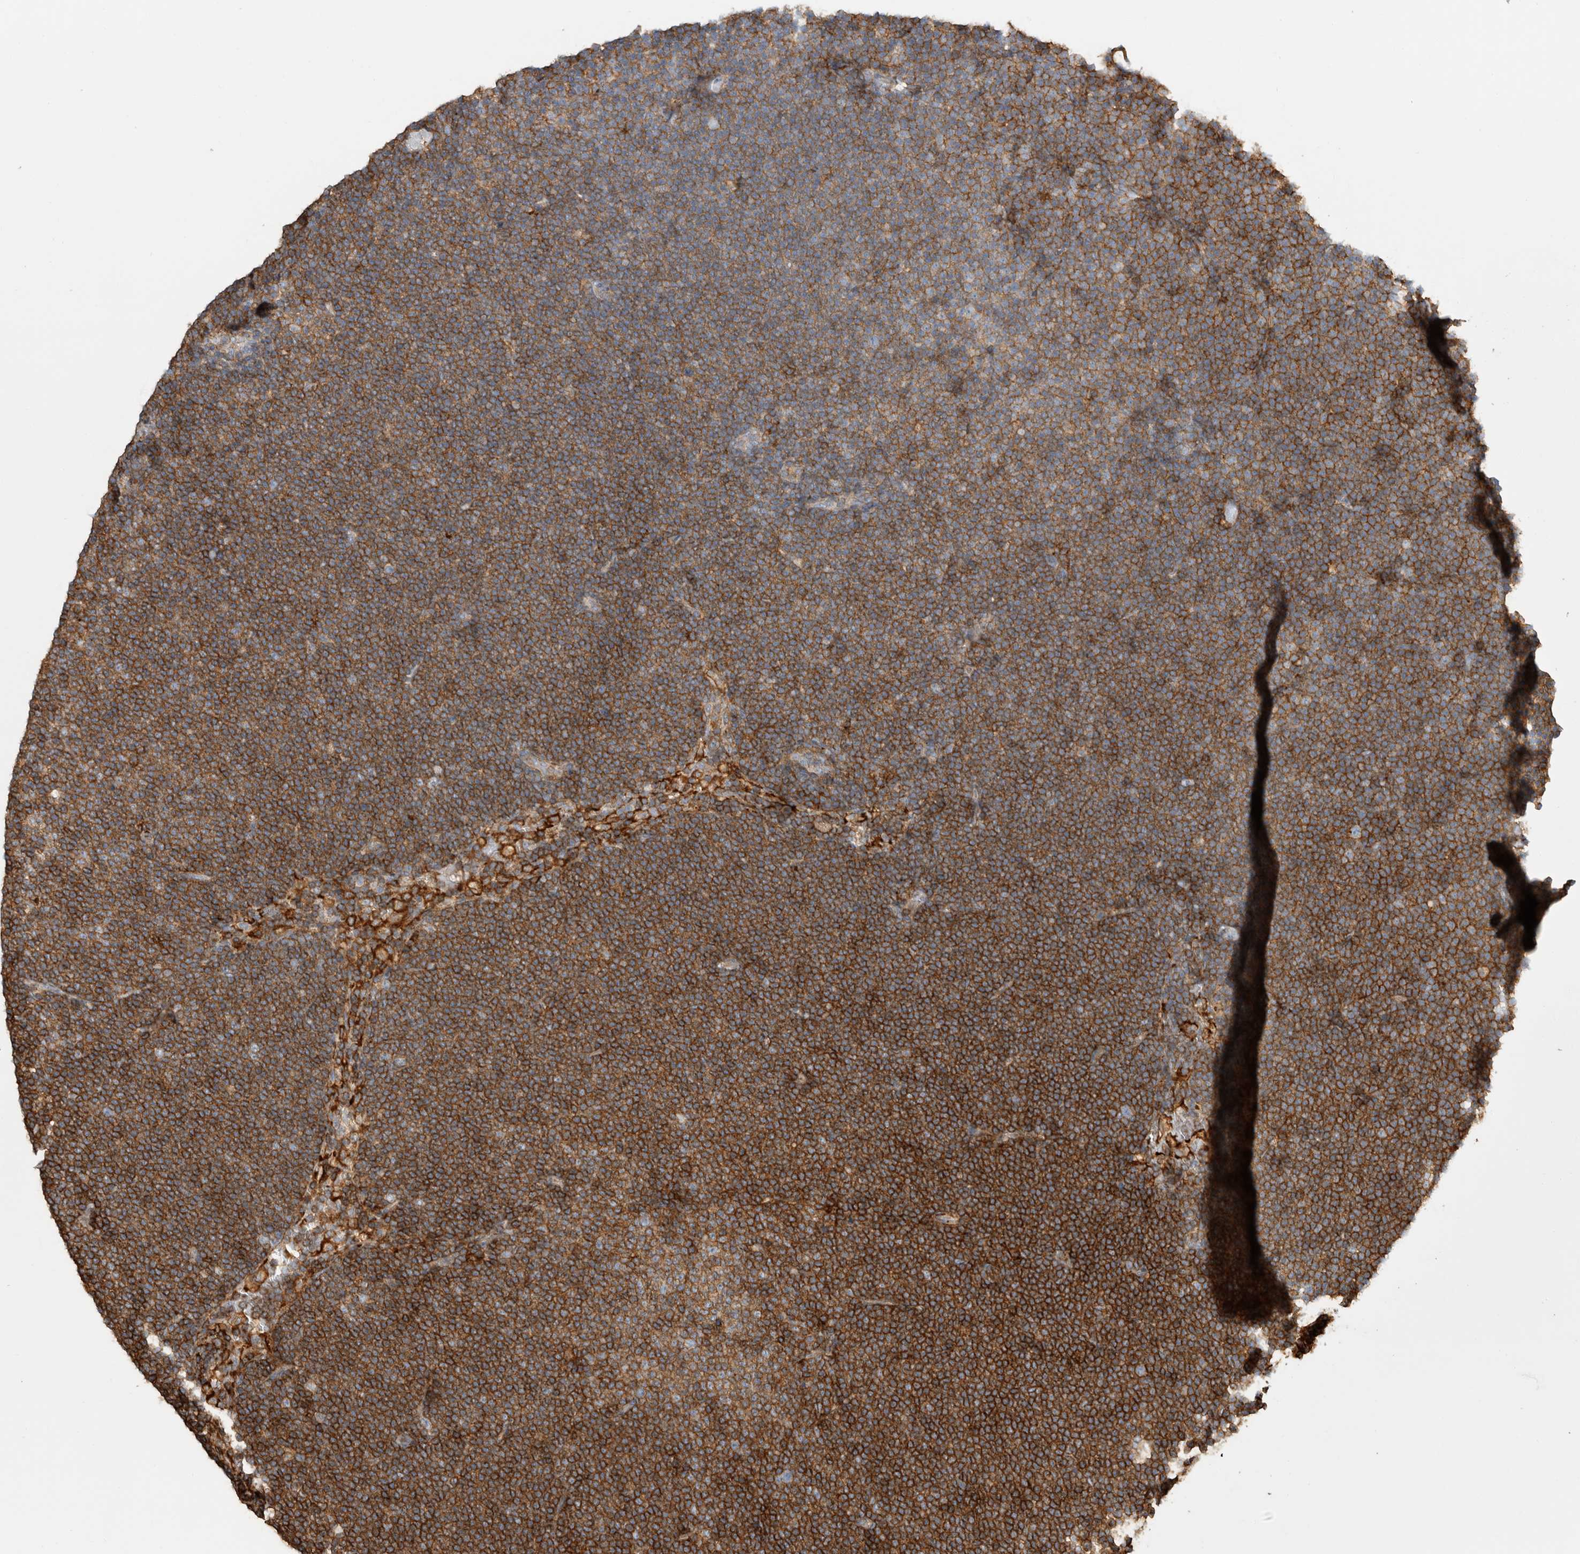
{"staining": {"intensity": "strong", "quantity": ">75%", "location": "cytoplasmic/membranous"}, "tissue": "lymphoma", "cell_type": "Tumor cells", "image_type": "cancer", "snomed": [{"axis": "morphology", "description": "Malignant lymphoma, non-Hodgkin's type, Low grade"}, {"axis": "topography", "description": "Lymph node"}], "caption": "This is a histology image of immunohistochemistry staining of malignant lymphoma, non-Hodgkin's type (low-grade), which shows strong staining in the cytoplasmic/membranous of tumor cells.", "gene": "GPER1", "patient": {"sex": "female", "age": 53}}